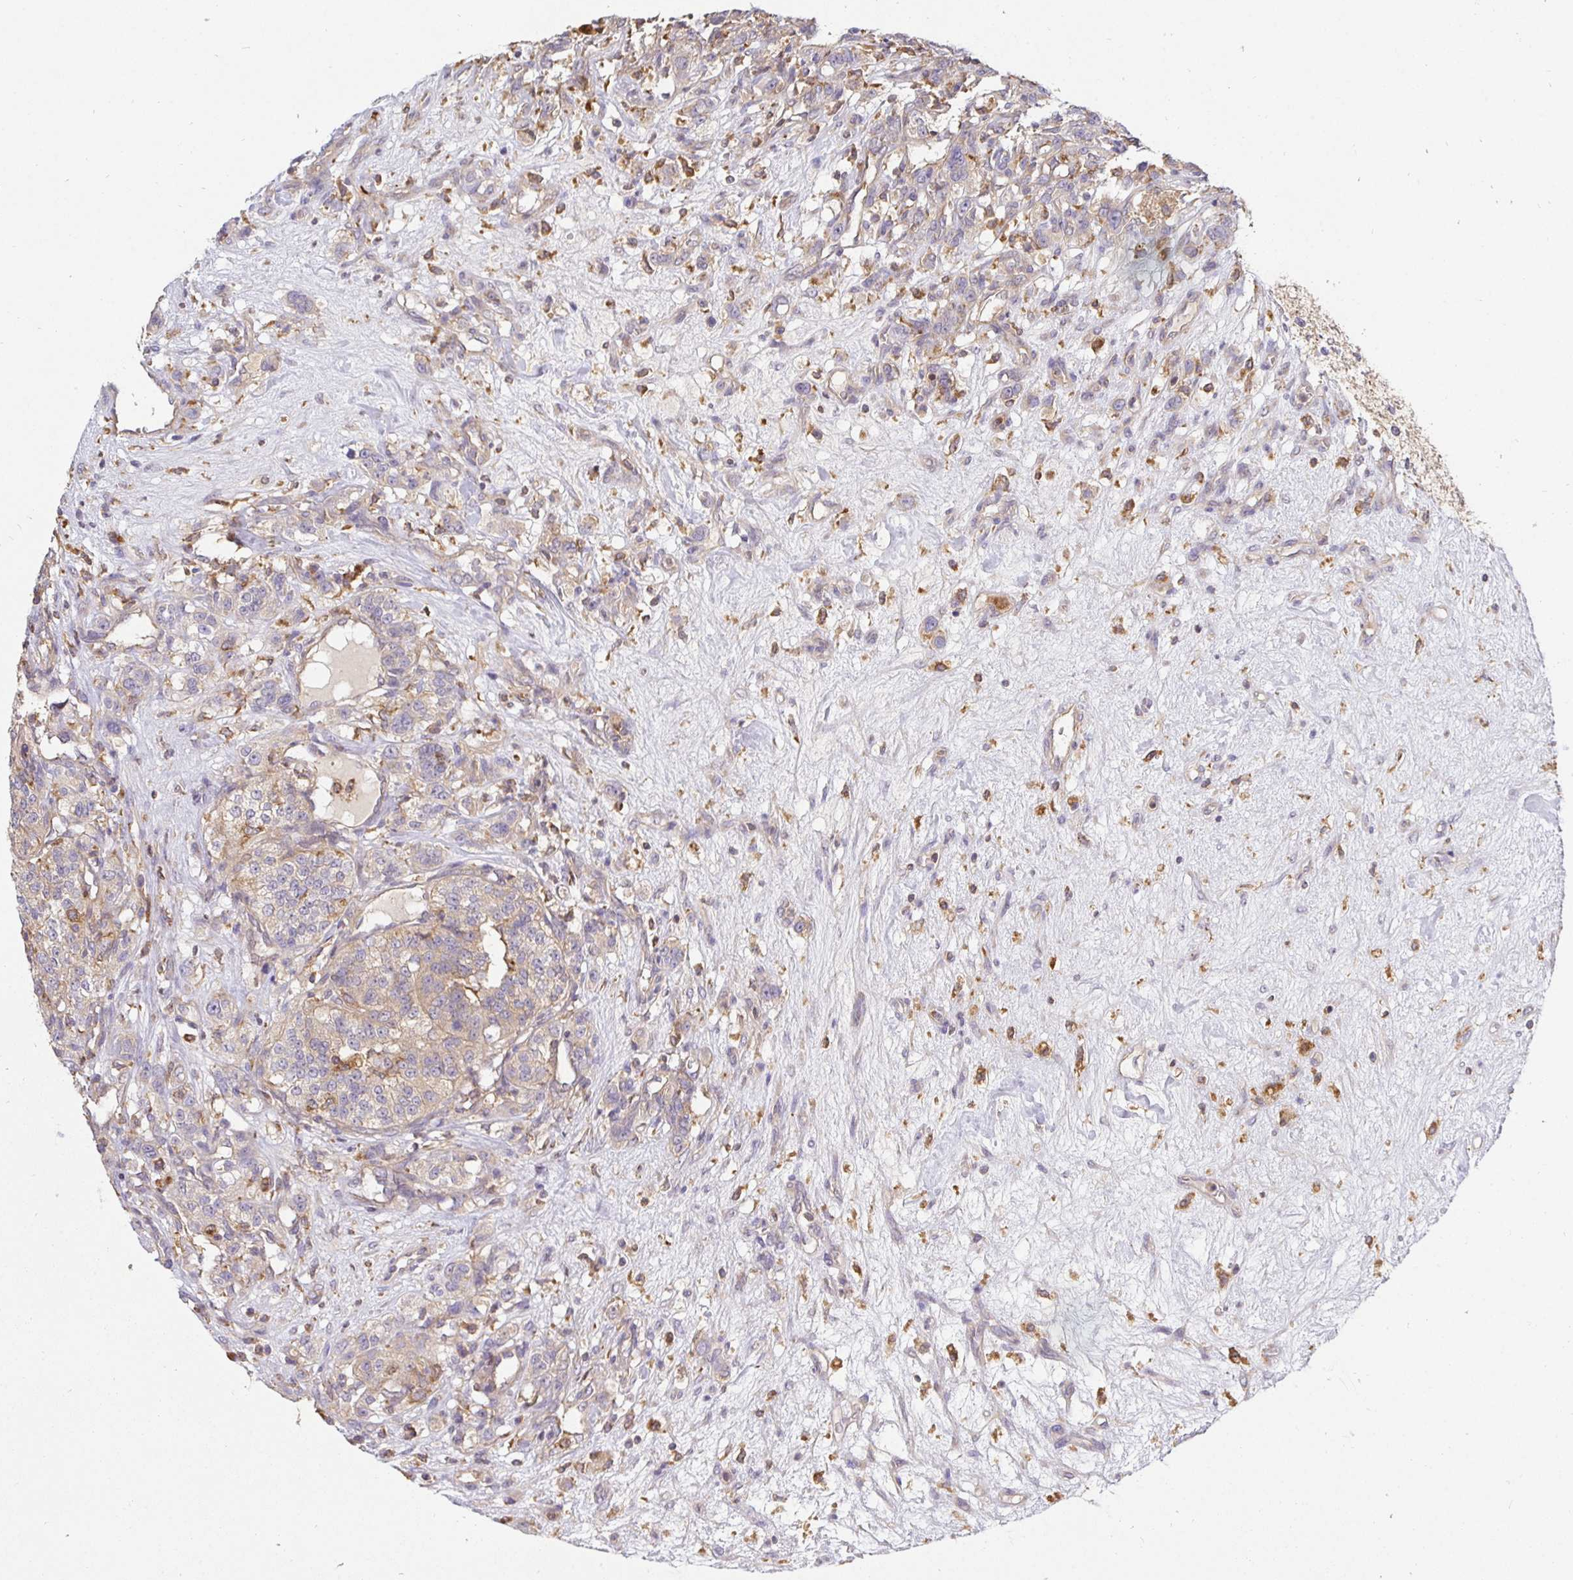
{"staining": {"intensity": "moderate", "quantity": "<25%", "location": "cytoplasmic/membranous"}, "tissue": "renal cancer", "cell_type": "Tumor cells", "image_type": "cancer", "snomed": [{"axis": "morphology", "description": "Adenocarcinoma, NOS"}, {"axis": "topography", "description": "Kidney"}], "caption": "IHC micrograph of neoplastic tissue: renal cancer (adenocarcinoma) stained using immunohistochemistry reveals low levels of moderate protein expression localized specifically in the cytoplasmic/membranous of tumor cells, appearing as a cytoplasmic/membranous brown color.", "gene": "ATP6V1F", "patient": {"sex": "female", "age": 63}}